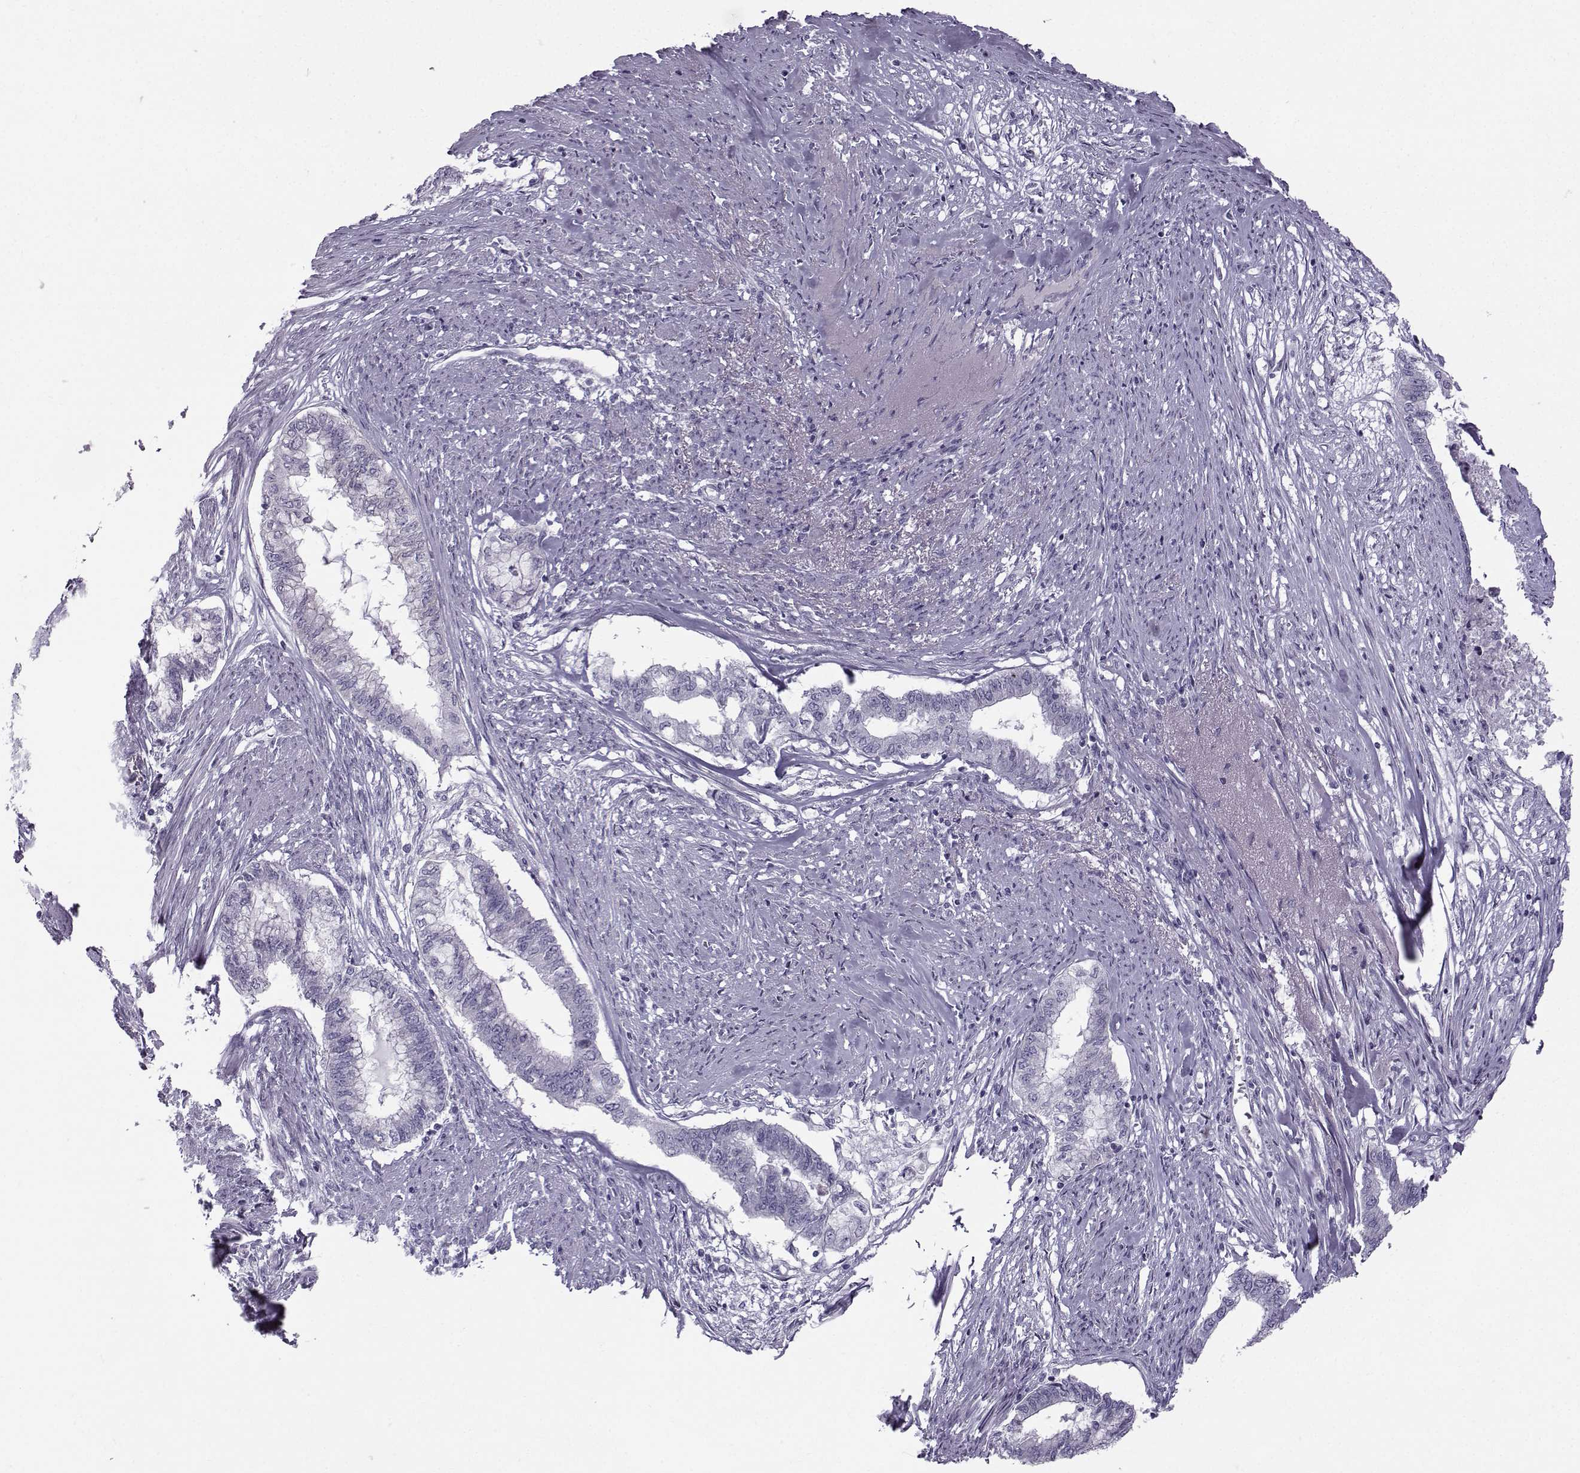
{"staining": {"intensity": "negative", "quantity": "none", "location": "none"}, "tissue": "endometrial cancer", "cell_type": "Tumor cells", "image_type": "cancer", "snomed": [{"axis": "morphology", "description": "Adenocarcinoma, NOS"}, {"axis": "topography", "description": "Endometrium"}], "caption": "Tumor cells are negative for brown protein staining in endometrial adenocarcinoma.", "gene": "DMRT3", "patient": {"sex": "female", "age": 79}}